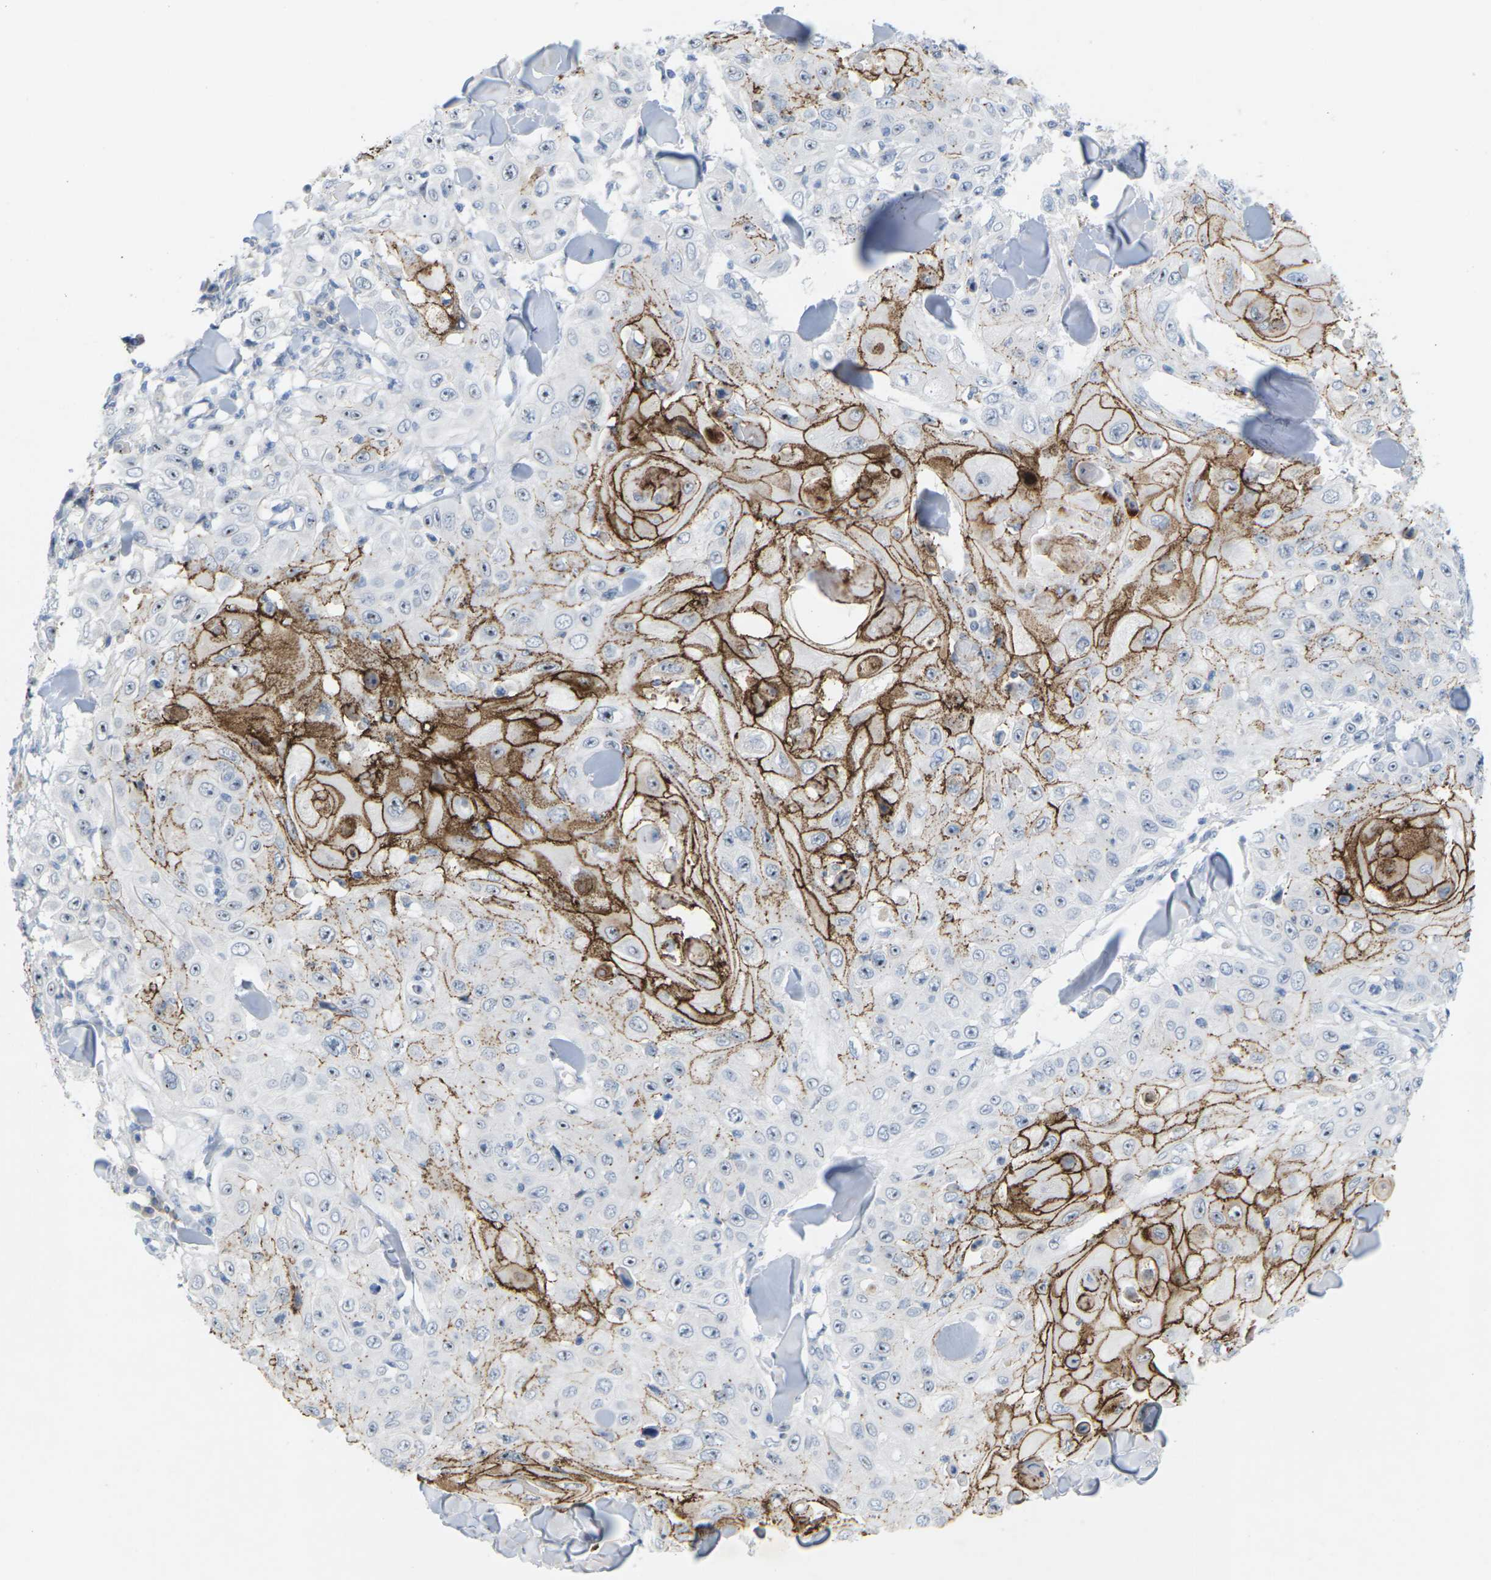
{"staining": {"intensity": "strong", "quantity": "25%-75%", "location": "cytoplasmic/membranous"}, "tissue": "skin cancer", "cell_type": "Tumor cells", "image_type": "cancer", "snomed": [{"axis": "morphology", "description": "Squamous cell carcinoma, NOS"}, {"axis": "topography", "description": "Skin"}], "caption": "Squamous cell carcinoma (skin) was stained to show a protein in brown. There is high levels of strong cytoplasmic/membranous expression in about 25%-75% of tumor cells. Using DAB (brown) and hematoxylin (blue) stains, captured at high magnification using brightfield microscopy.", "gene": "CLDN3", "patient": {"sex": "male", "age": 86}}